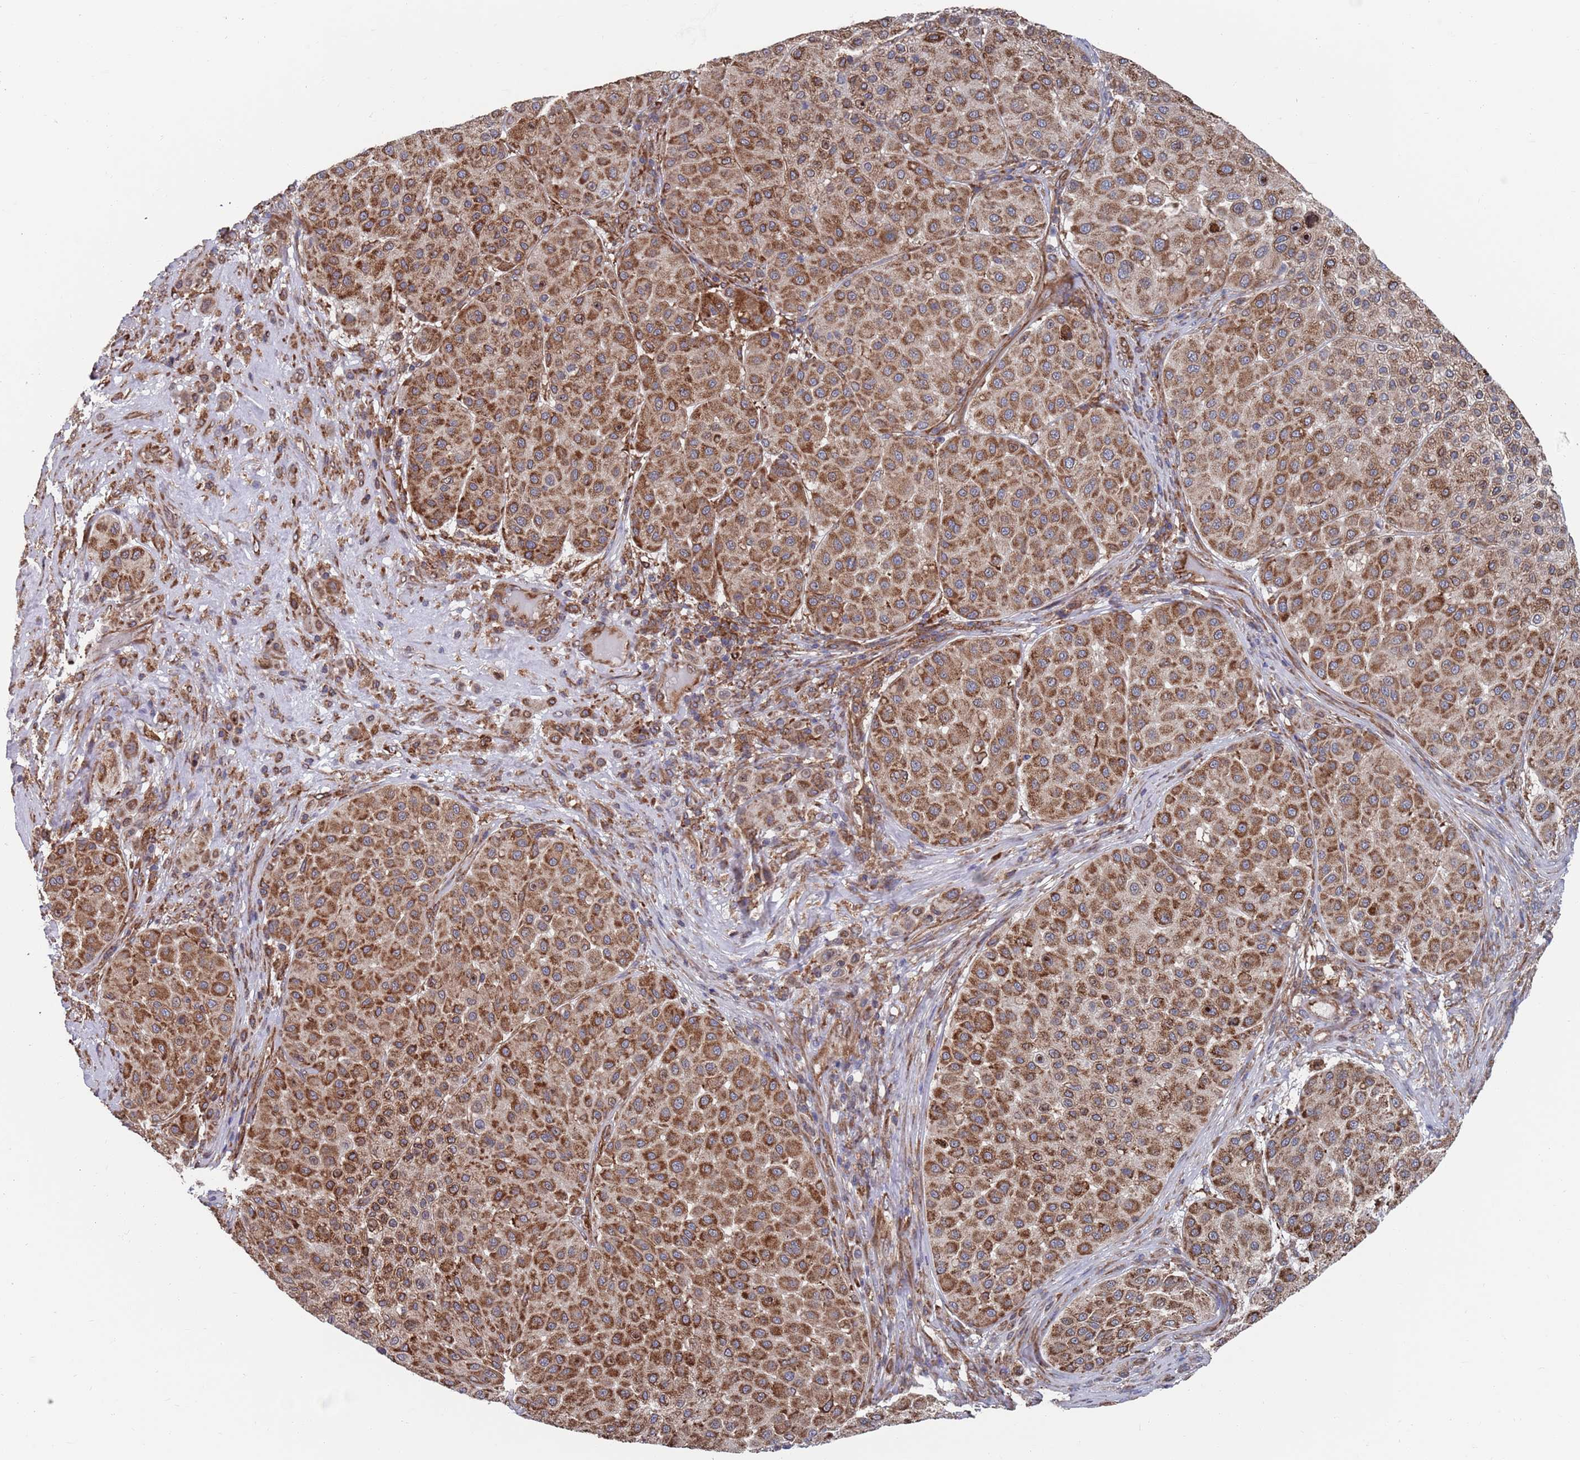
{"staining": {"intensity": "strong", "quantity": ">75%", "location": "cytoplasmic/membranous"}, "tissue": "melanoma", "cell_type": "Tumor cells", "image_type": "cancer", "snomed": [{"axis": "morphology", "description": "Malignant melanoma, Metastatic site"}, {"axis": "topography", "description": "Smooth muscle"}], "caption": "This image exhibits malignant melanoma (metastatic site) stained with immunohistochemistry to label a protein in brown. The cytoplasmic/membranous of tumor cells show strong positivity for the protein. Nuclei are counter-stained blue.", "gene": "GID8", "patient": {"sex": "male", "age": 41}}